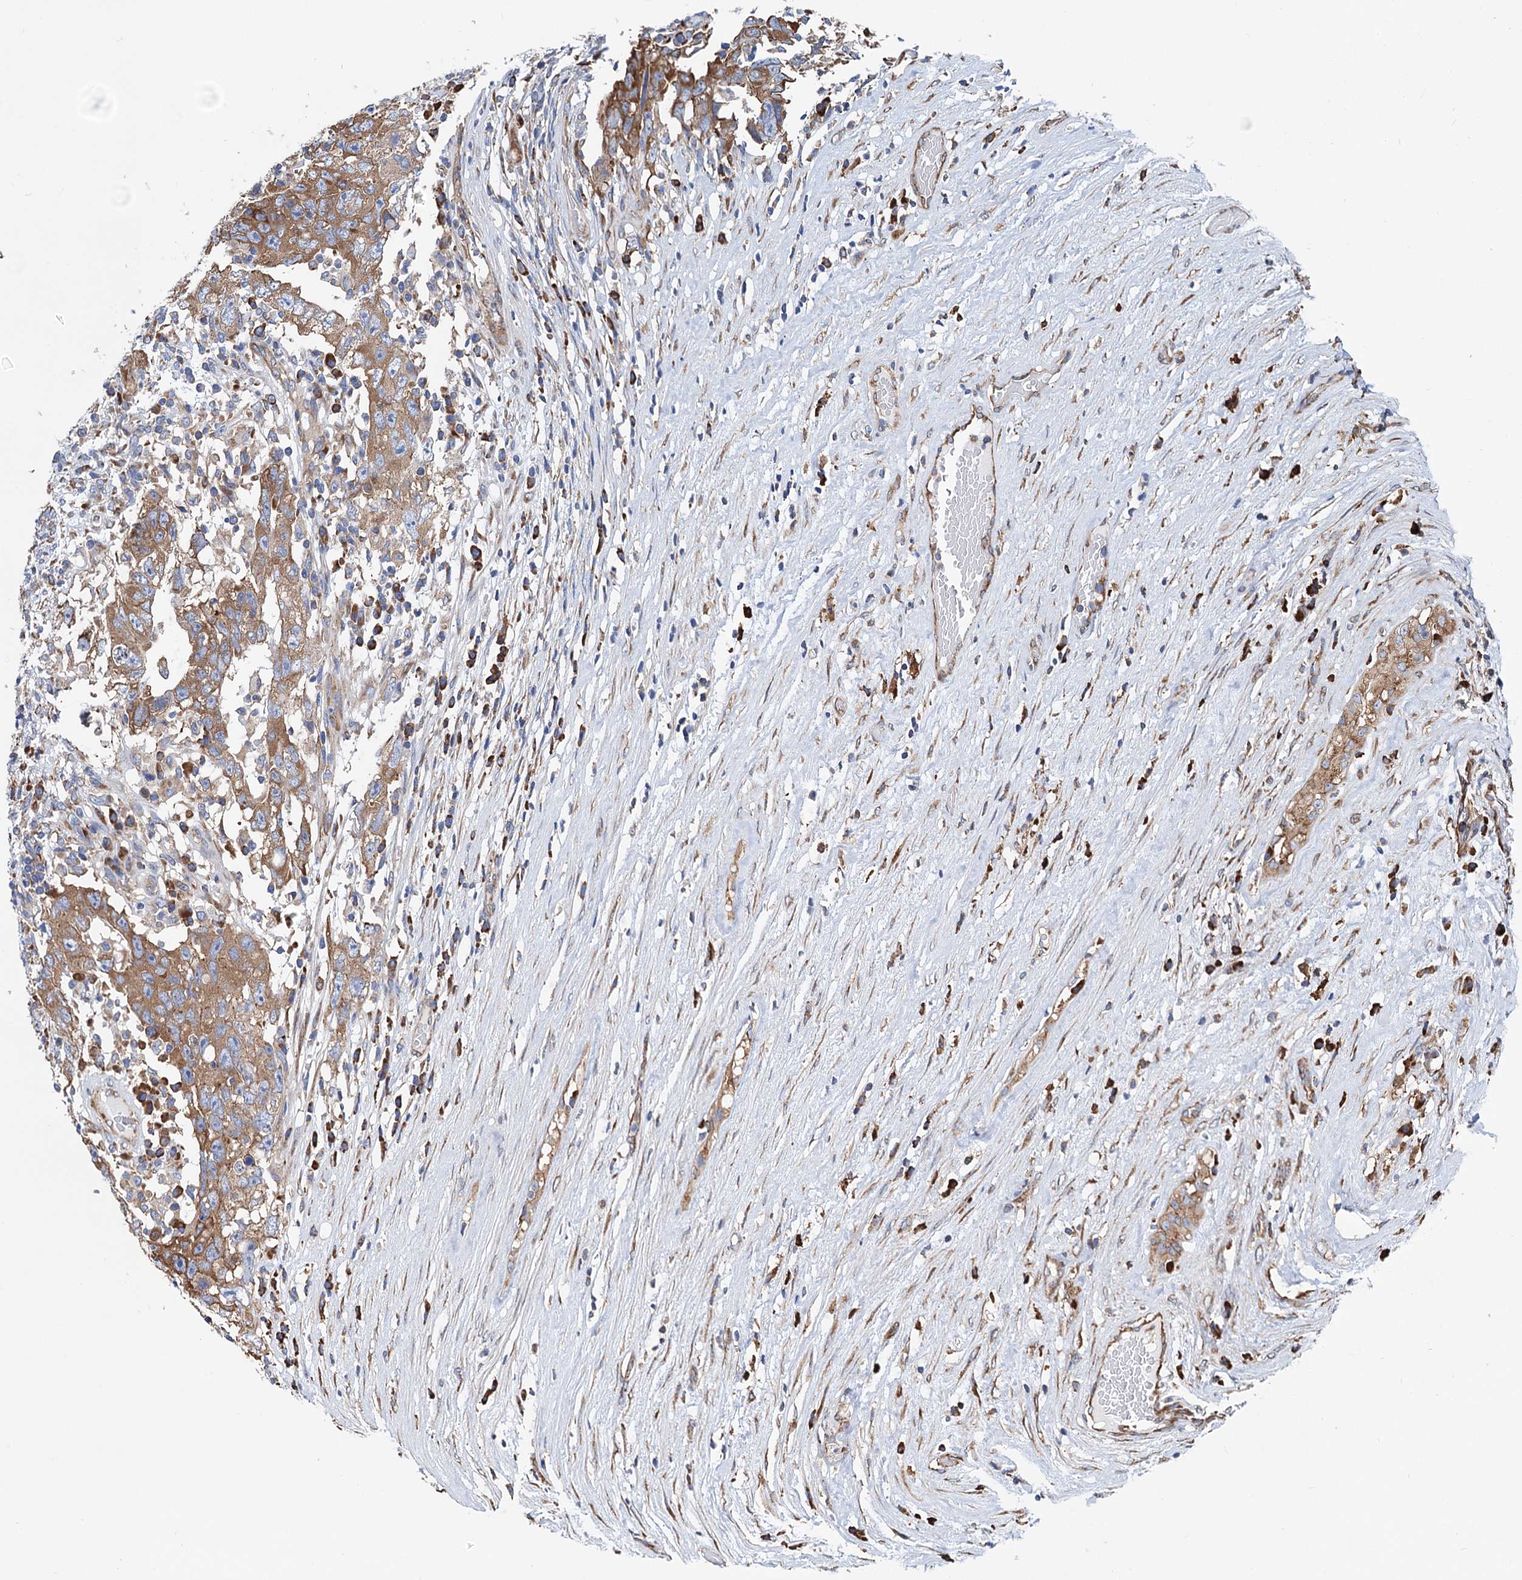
{"staining": {"intensity": "moderate", "quantity": ">75%", "location": "cytoplasmic/membranous"}, "tissue": "testis cancer", "cell_type": "Tumor cells", "image_type": "cancer", "snomed": [{"axis": "morphology", "description": "Carcinoma, Embryonal, NOS"}, {"axis": "topography", "description": "Testis"}], "caption": "A photomicrograph showing moderate cytoplasmic/membranous staining in about >75% of tumor cells in testis embryonal carcinoma, as visualized by brown immunohistochemical staining.", "gene": "SLC12A7", "patient": {"sex": "male", "age": 26}}